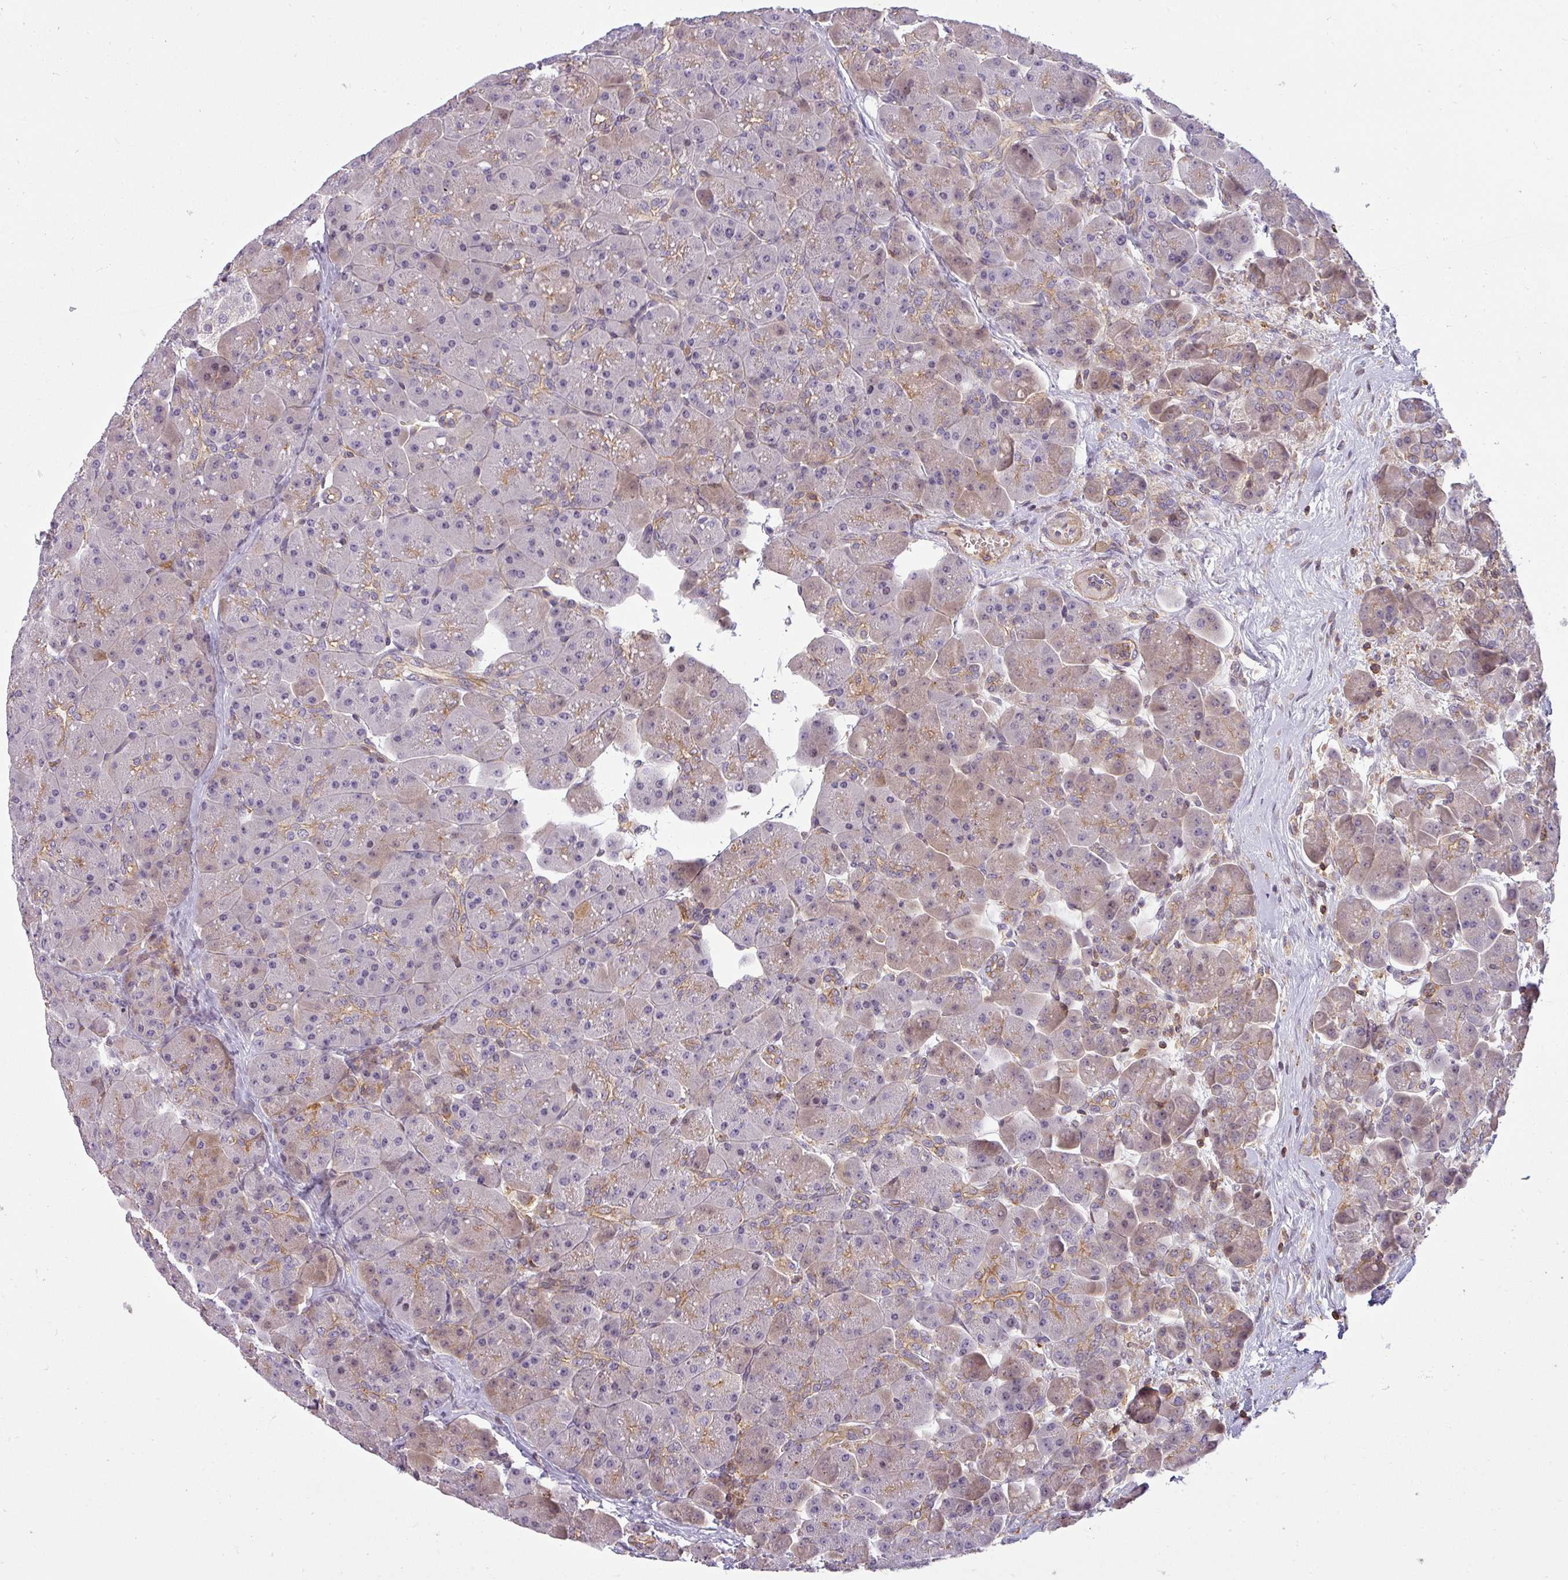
{"staining": {"intensity": "moderate", "quantity": "<25%", "location": "cytoplasmic/membranous"}, "tissue": "pancreas", "cell_type": "Exocrine glandular cells", "image_type": "normal", "snomed": [{"axis": "morphology", "description": "Normal tissue, NOS"}, {"axis": "topography", "description": "Pancreas"}], "caption": "Brown immunohistochemical staining in benign human pancreas reveals moderate cytoplasmic/membranous expression in about <25% of exocrine glandular cells. (IHC, brightfield microscopy, high magnification).", "gene": "ZNF835", "patient": {"sex": "male", "age": 66}}